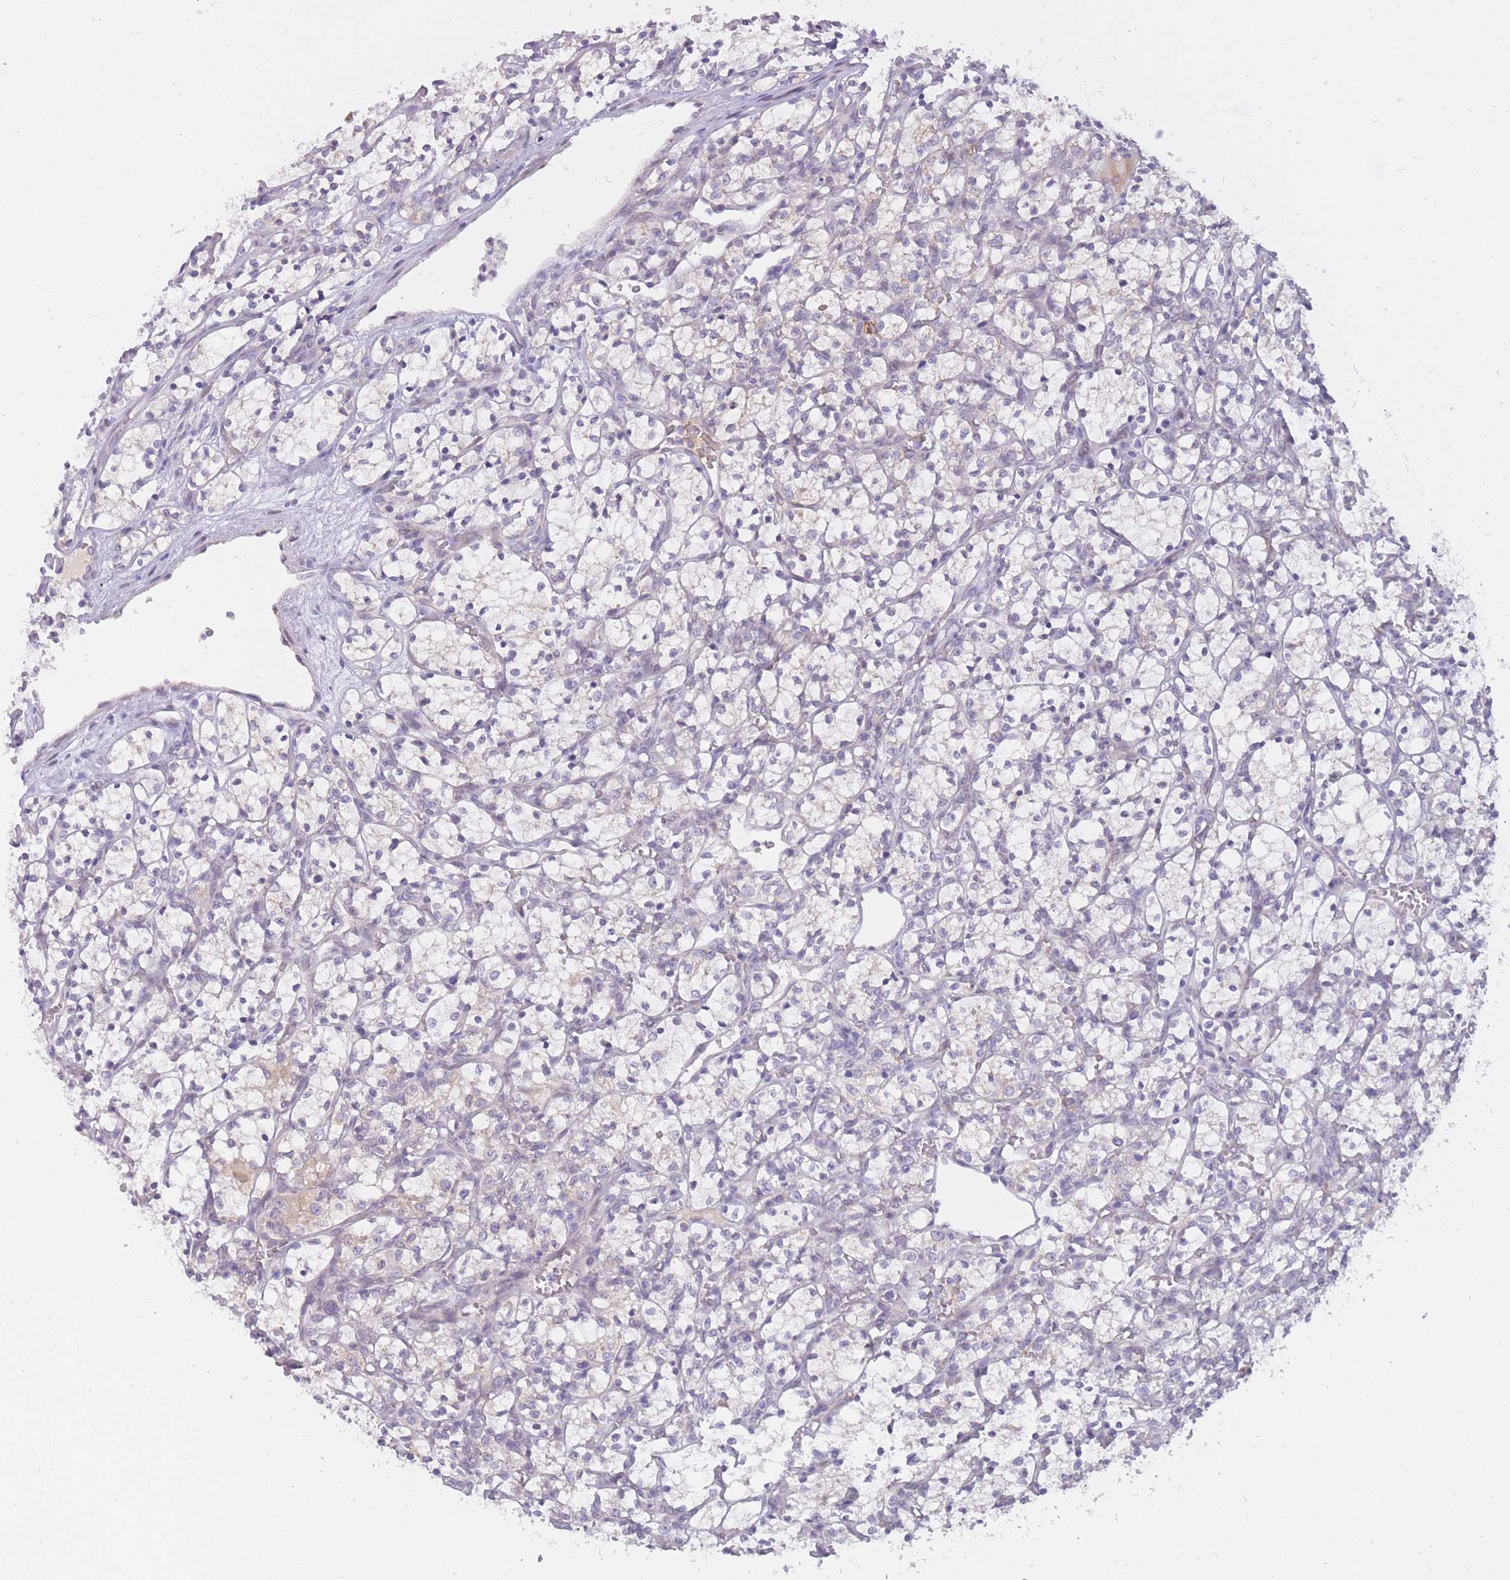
{"staining": {"intensity": "negative", "quantity": "none", "location": "none"}, "tissue": "renal cancer", "cell_type": "Tumor cells", "image_type": "cancer", "snomed": [{"axis": "morphology", "description": "Adenocarcinoma, NOS"}, {"axis": "topography", "description": "Kidney"}], "caption": "The photomicrograph displays no significant positivity in tumor cells of renal cancer.", "gene": "HOOK2", "patient": {"sex": "female", "age": 69}}